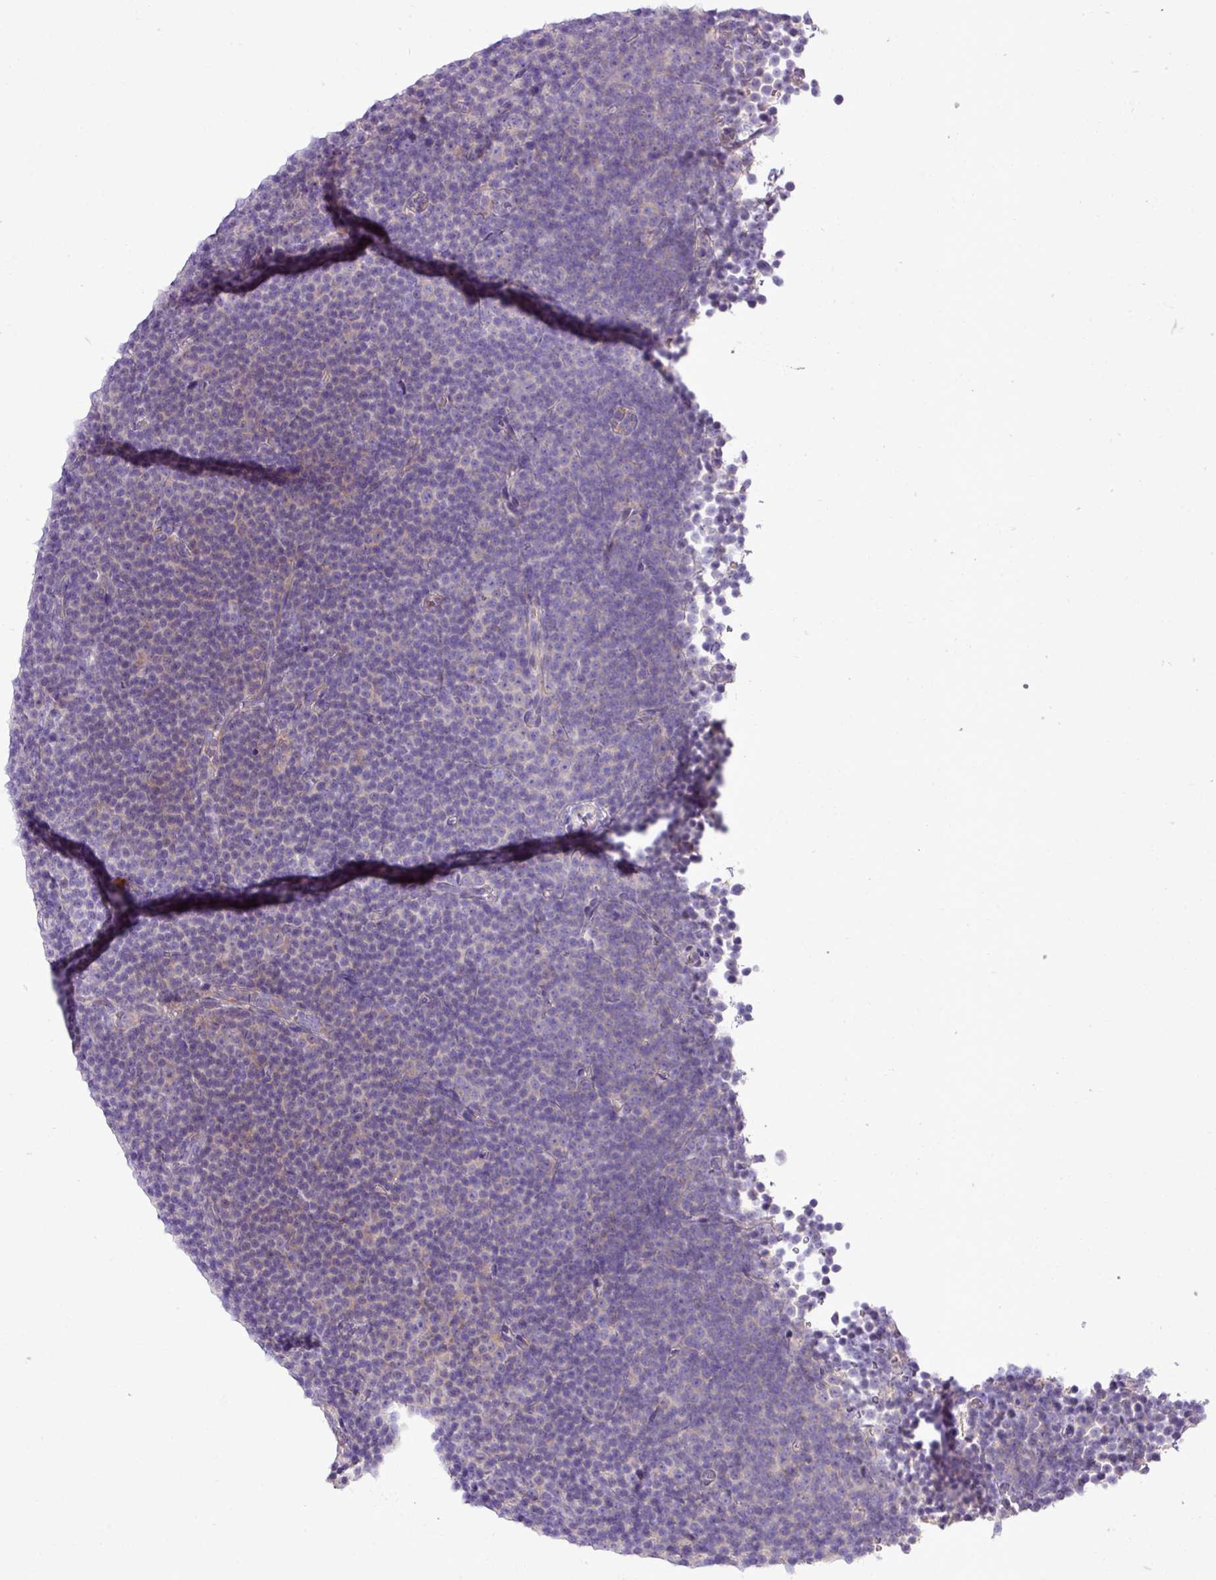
{"staining": {"intensity": "negative", "quantity": "none", "location": "none"}, "tissue": "lymphoma", "cell_type": "Tumor cells", "image_type": "cancer", "snomed": [{"axis": "morphology", "description": "Malignant lymphoma, non-Hodgkin's type, Low grade"}, {"axis": "topography", "description": "Lymph node"}], "caption": "Immunohistochemistry (IHC) of human low-grade malignant lymphoma, non-Hodgkin's type exhibits no staining in tumor cells.", "gene": "ZSCAN5A", "patient": {"sex": "female", "age": 67}}